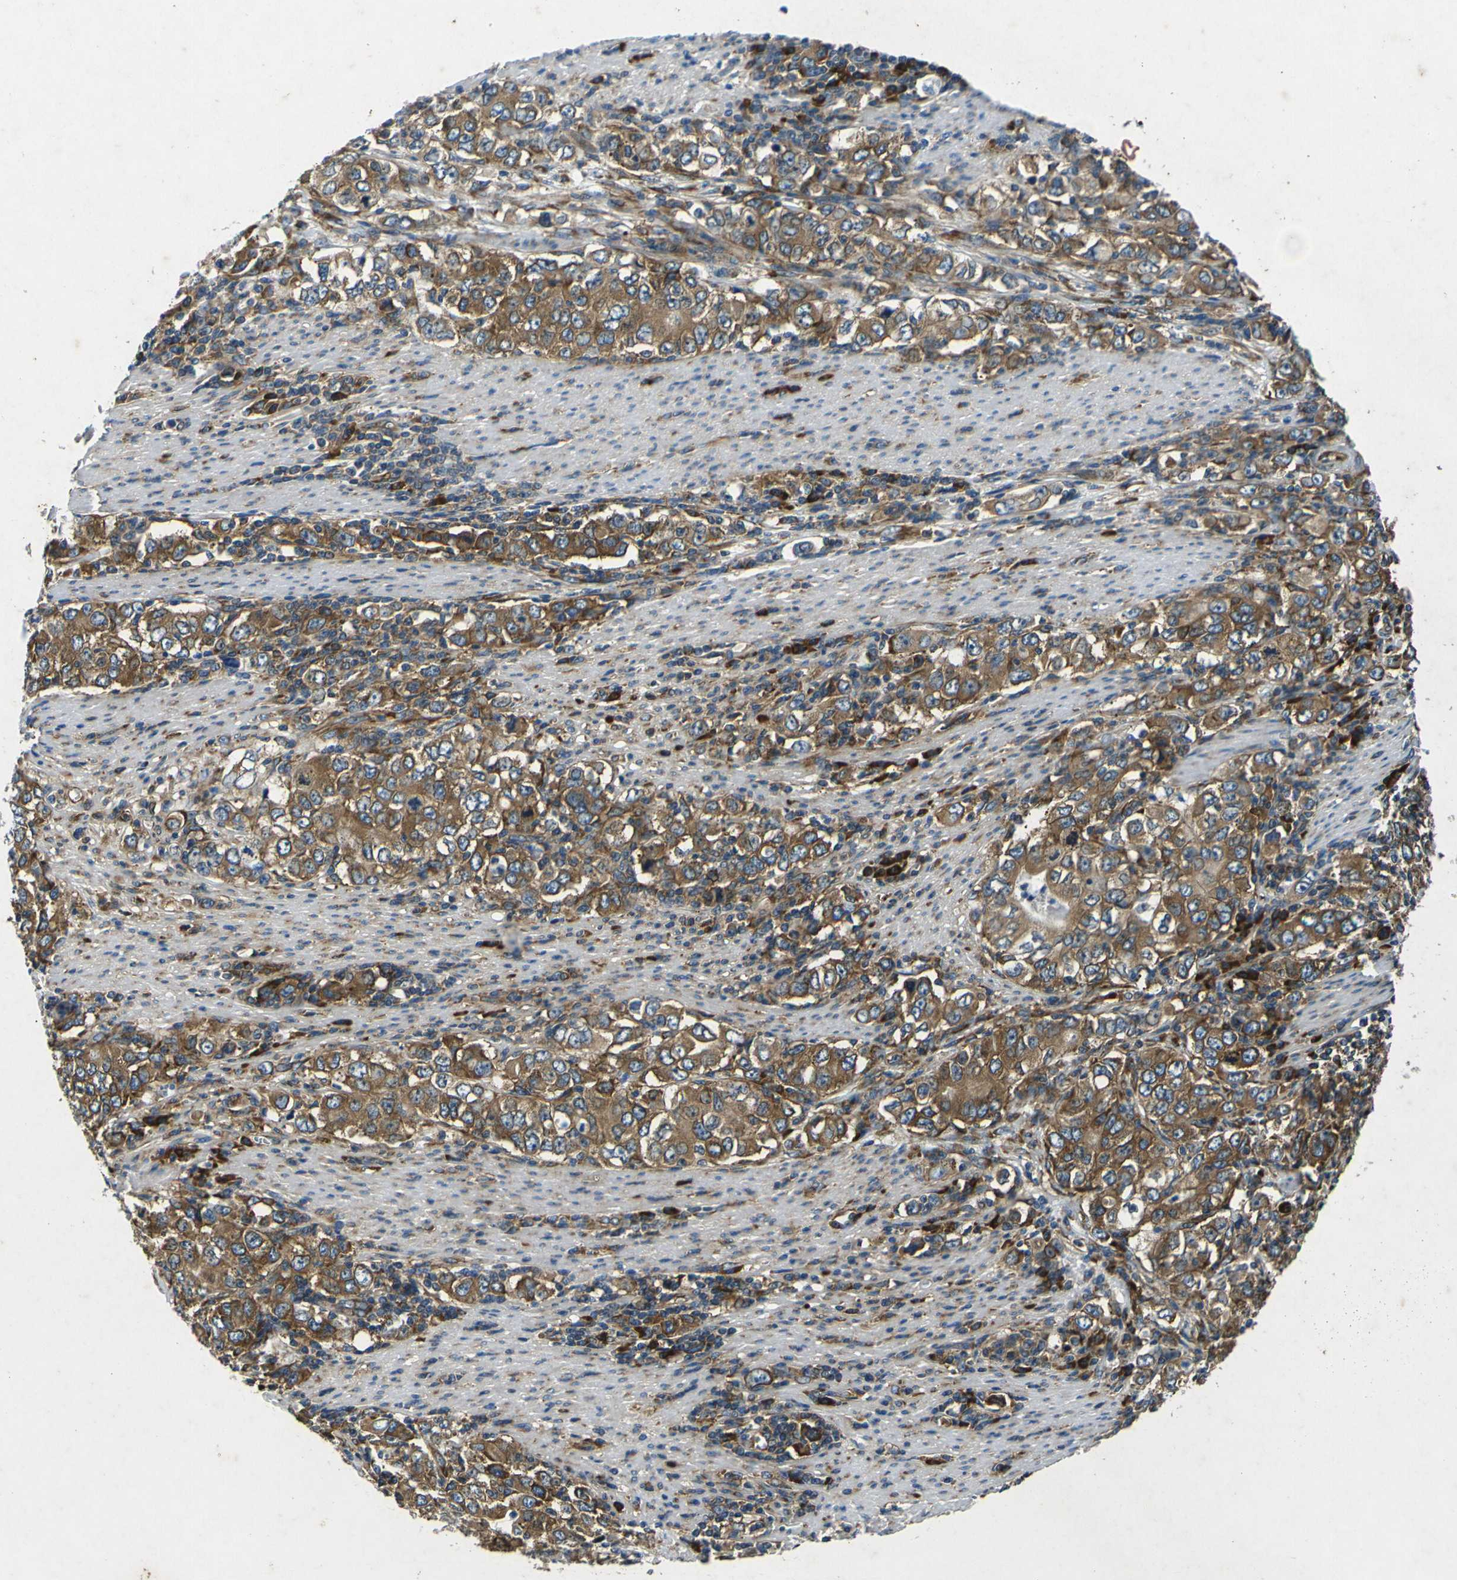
{"staining": {"intensity": "moderate", "quantity": ">75%", "location": "cytoplasmic/membranous"}, "tissue": "stomach cancer", "cell_type": "Tumor cells", "image_type": "cancer", "snomed": [{"axis": "morphology", "description": "Adenocarcinoma, NOS"}, {"axis": "topography", "description": "Stomach, lower"}], "caption": "Human stomach cancer stained for a protein (brown) displays moderate cytoplasmic/membranous positive positivity in approximately >75% of tumor cells.", "gene": "RPSA", "patient": {"sex": "female", "age": 72}}